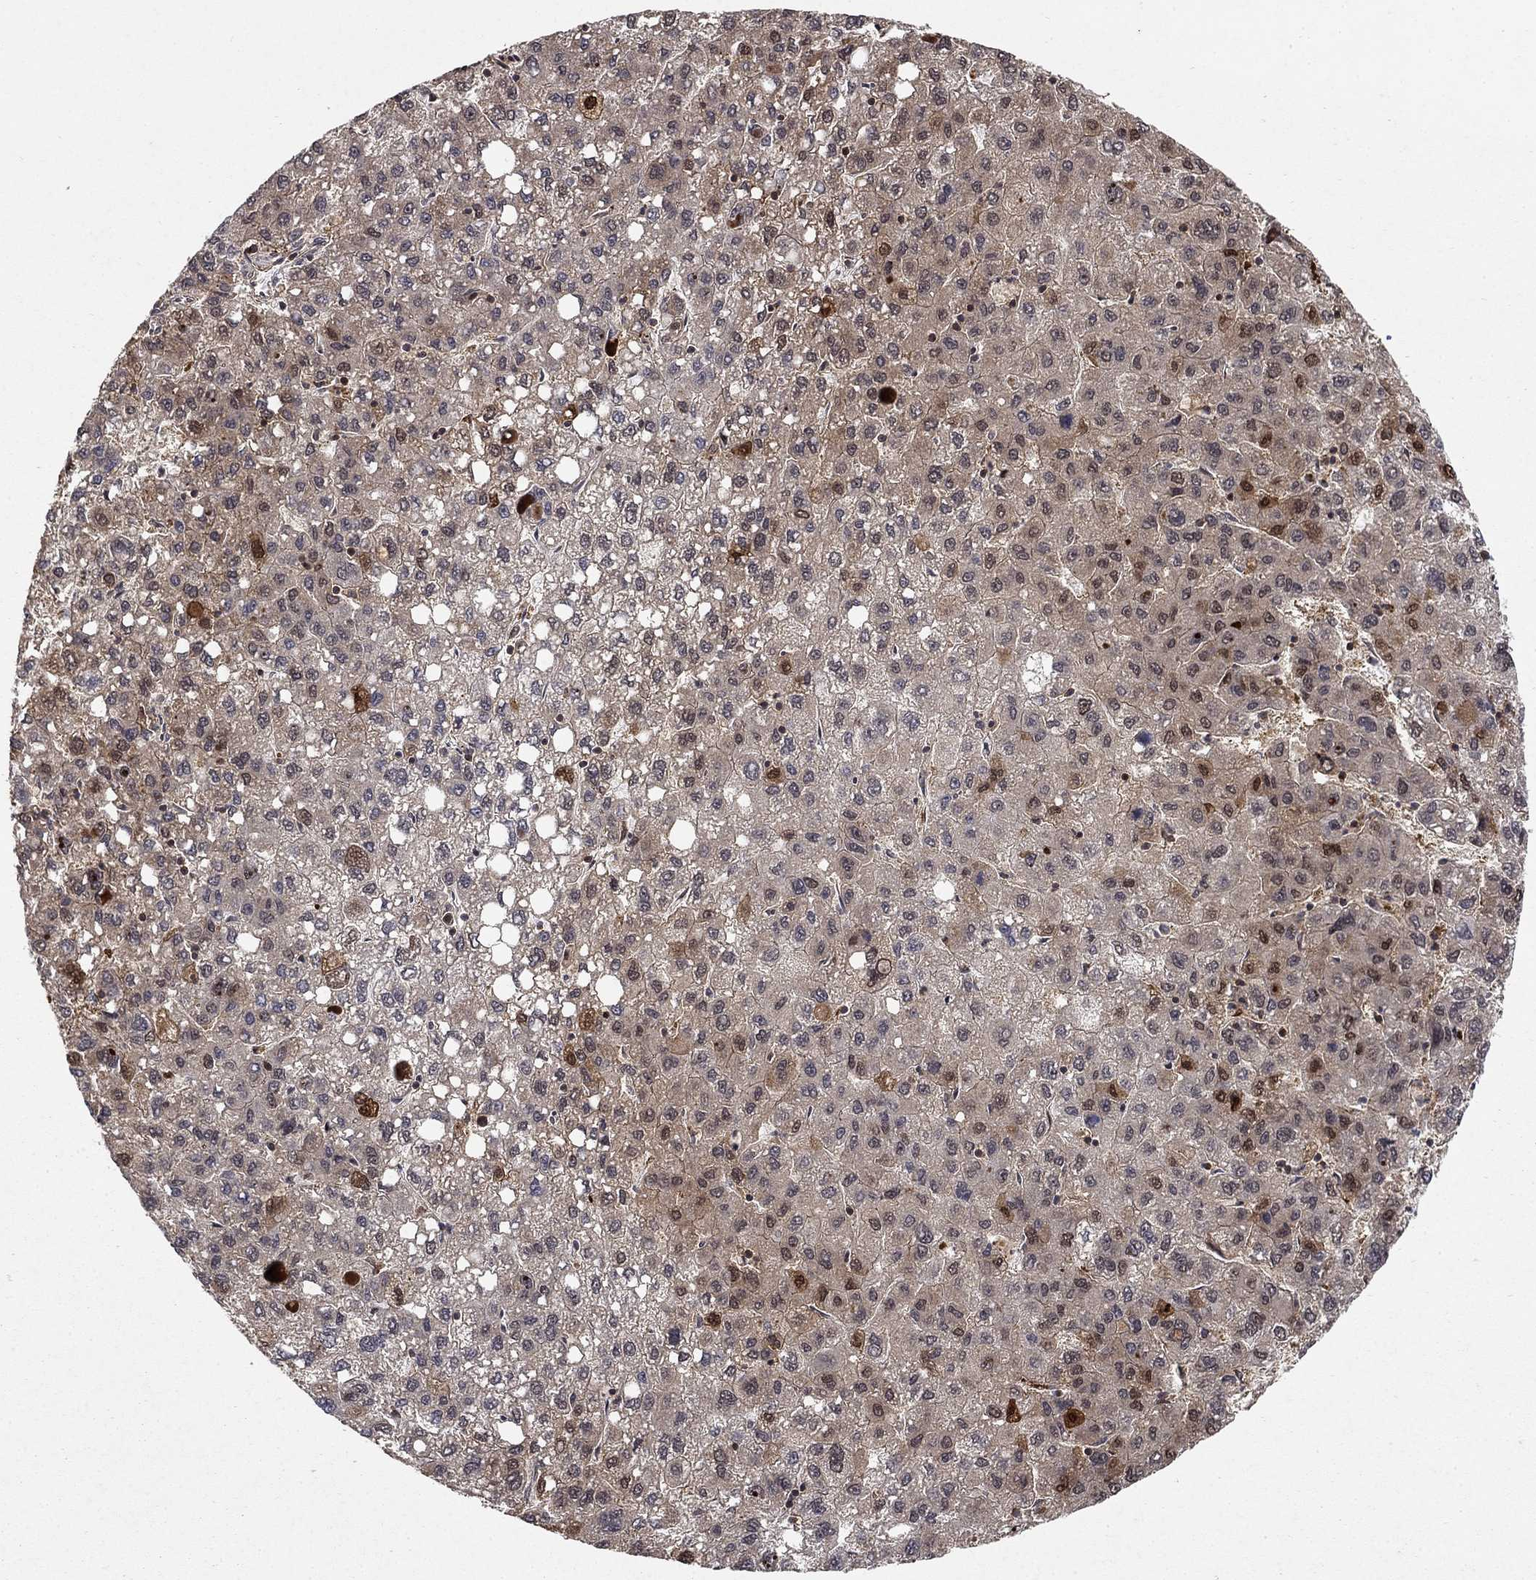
{"staining": {"intensity": "strong", "quantity": "<25%", "location": "cytoplasmic/membranous,nuclear"}, "tissue": "liver cancer", "cell_type": "Tumor cells", "image_type": "cancer", "snomed": [{"axis": "morphology", "description": "Carcinoma, Hepatocellular, NOS"}, {"axis": "topography", "description": "Liver"}], "caption": "A brown stain shows strong cytoplasmic/membranous and nuclear expression of a protein in hepatocellular carcinoma (liver) tumor cells. The protein of interest is shown in brown color, while the nuclei are stained blue.", "gene": "CCDC66", "patient": {"sex": "female", "age": 82}}